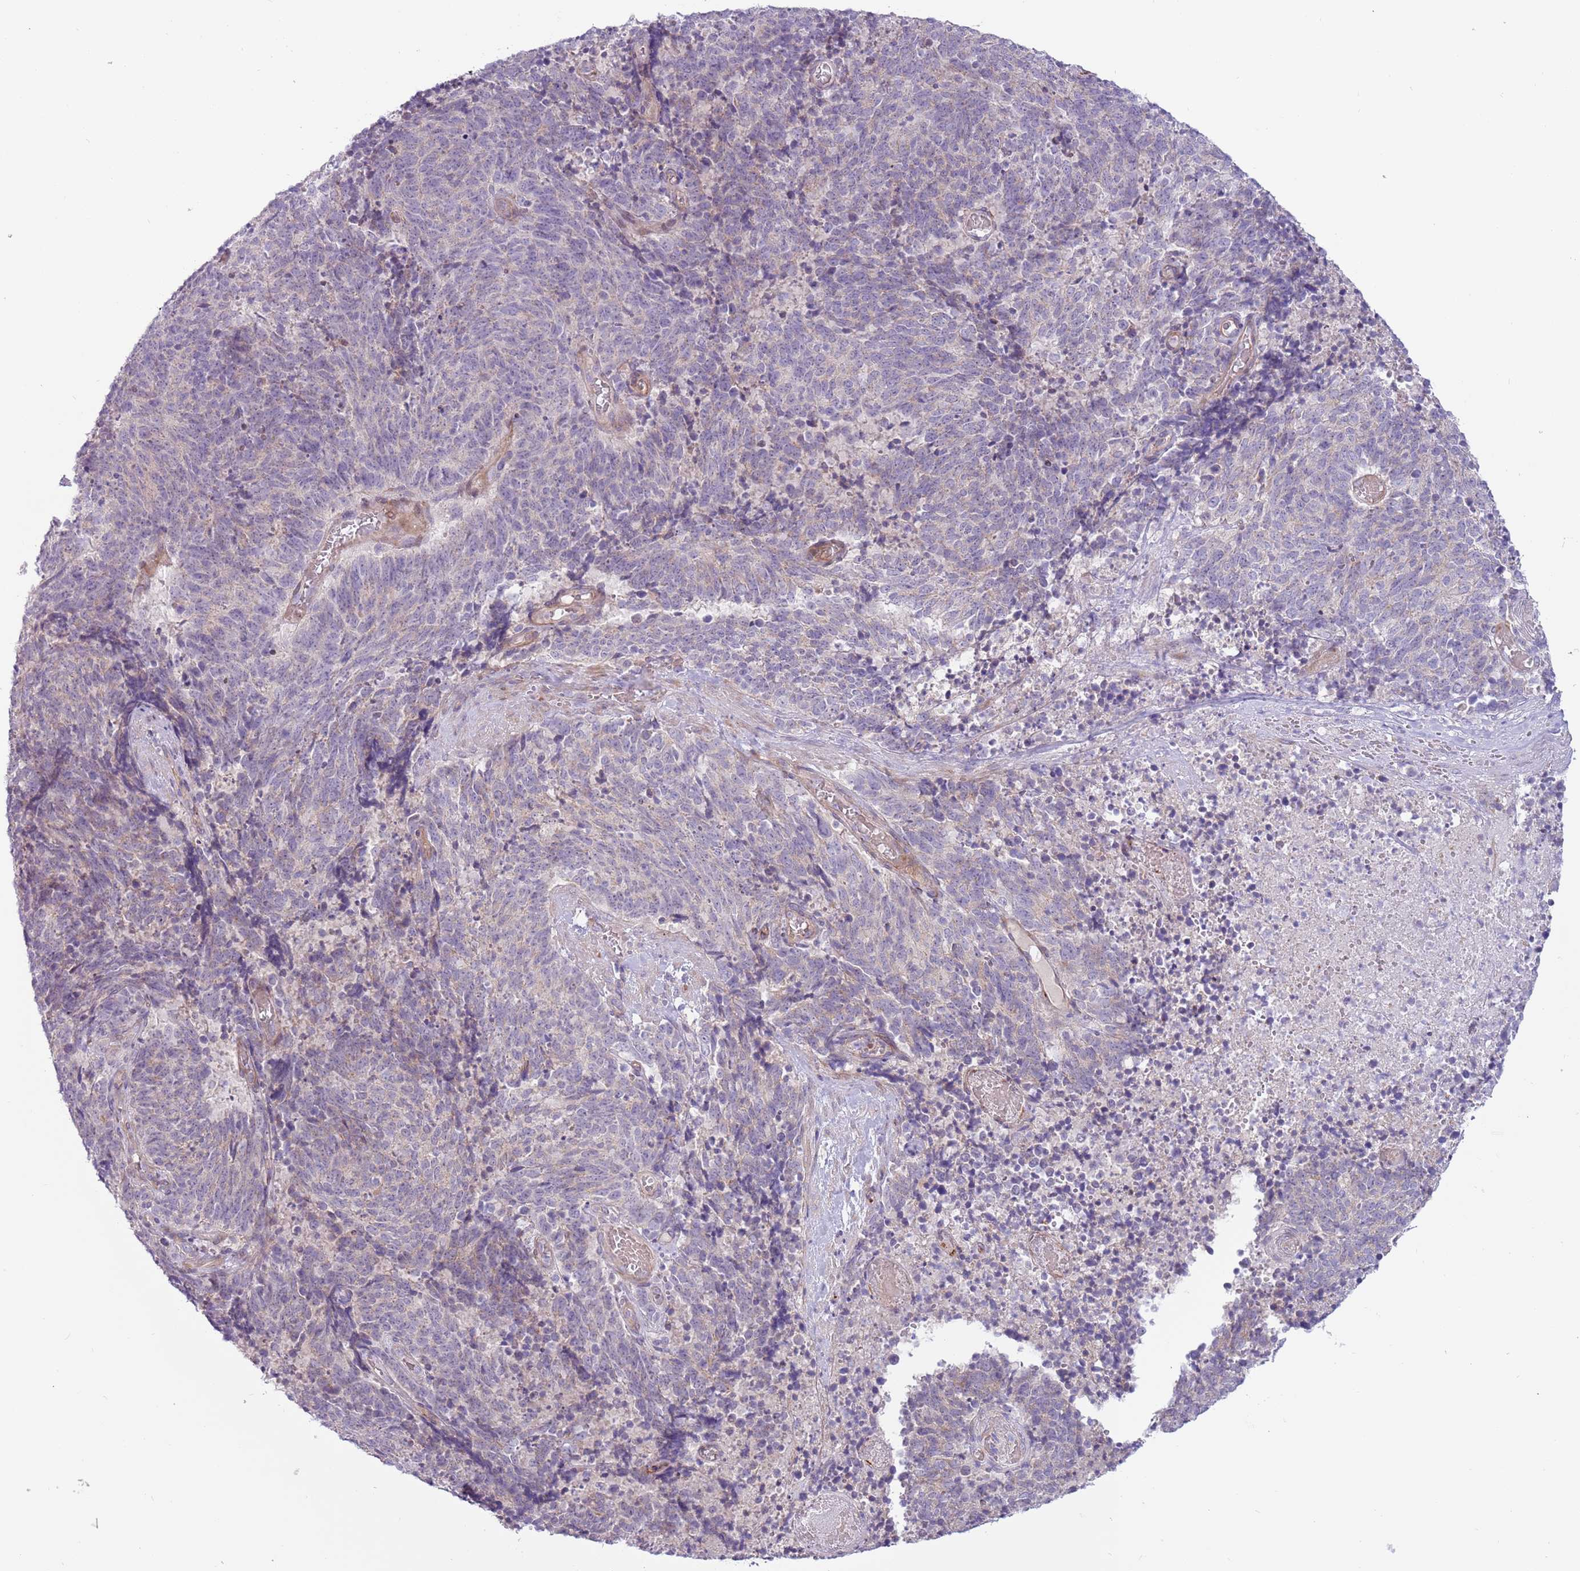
{"staining": {"intensity": "negative", "quantity": "none", "location": "none"}, "tissue": "cervical cancer", "cell_type": "Tumor cells", "image_type": "cancer", "snomed": [{"axis": "morphology", "description": "Squamous cell carcinoma, NOS"}, {"axis": "topography", "description": "Cervix"}], "caption": "The photomicrograph demonstrates no staining of tumor cells in cervical squamous cell carcinoma.", "gene": "MRO", "patient": {"sex": "female", "age": 29}}